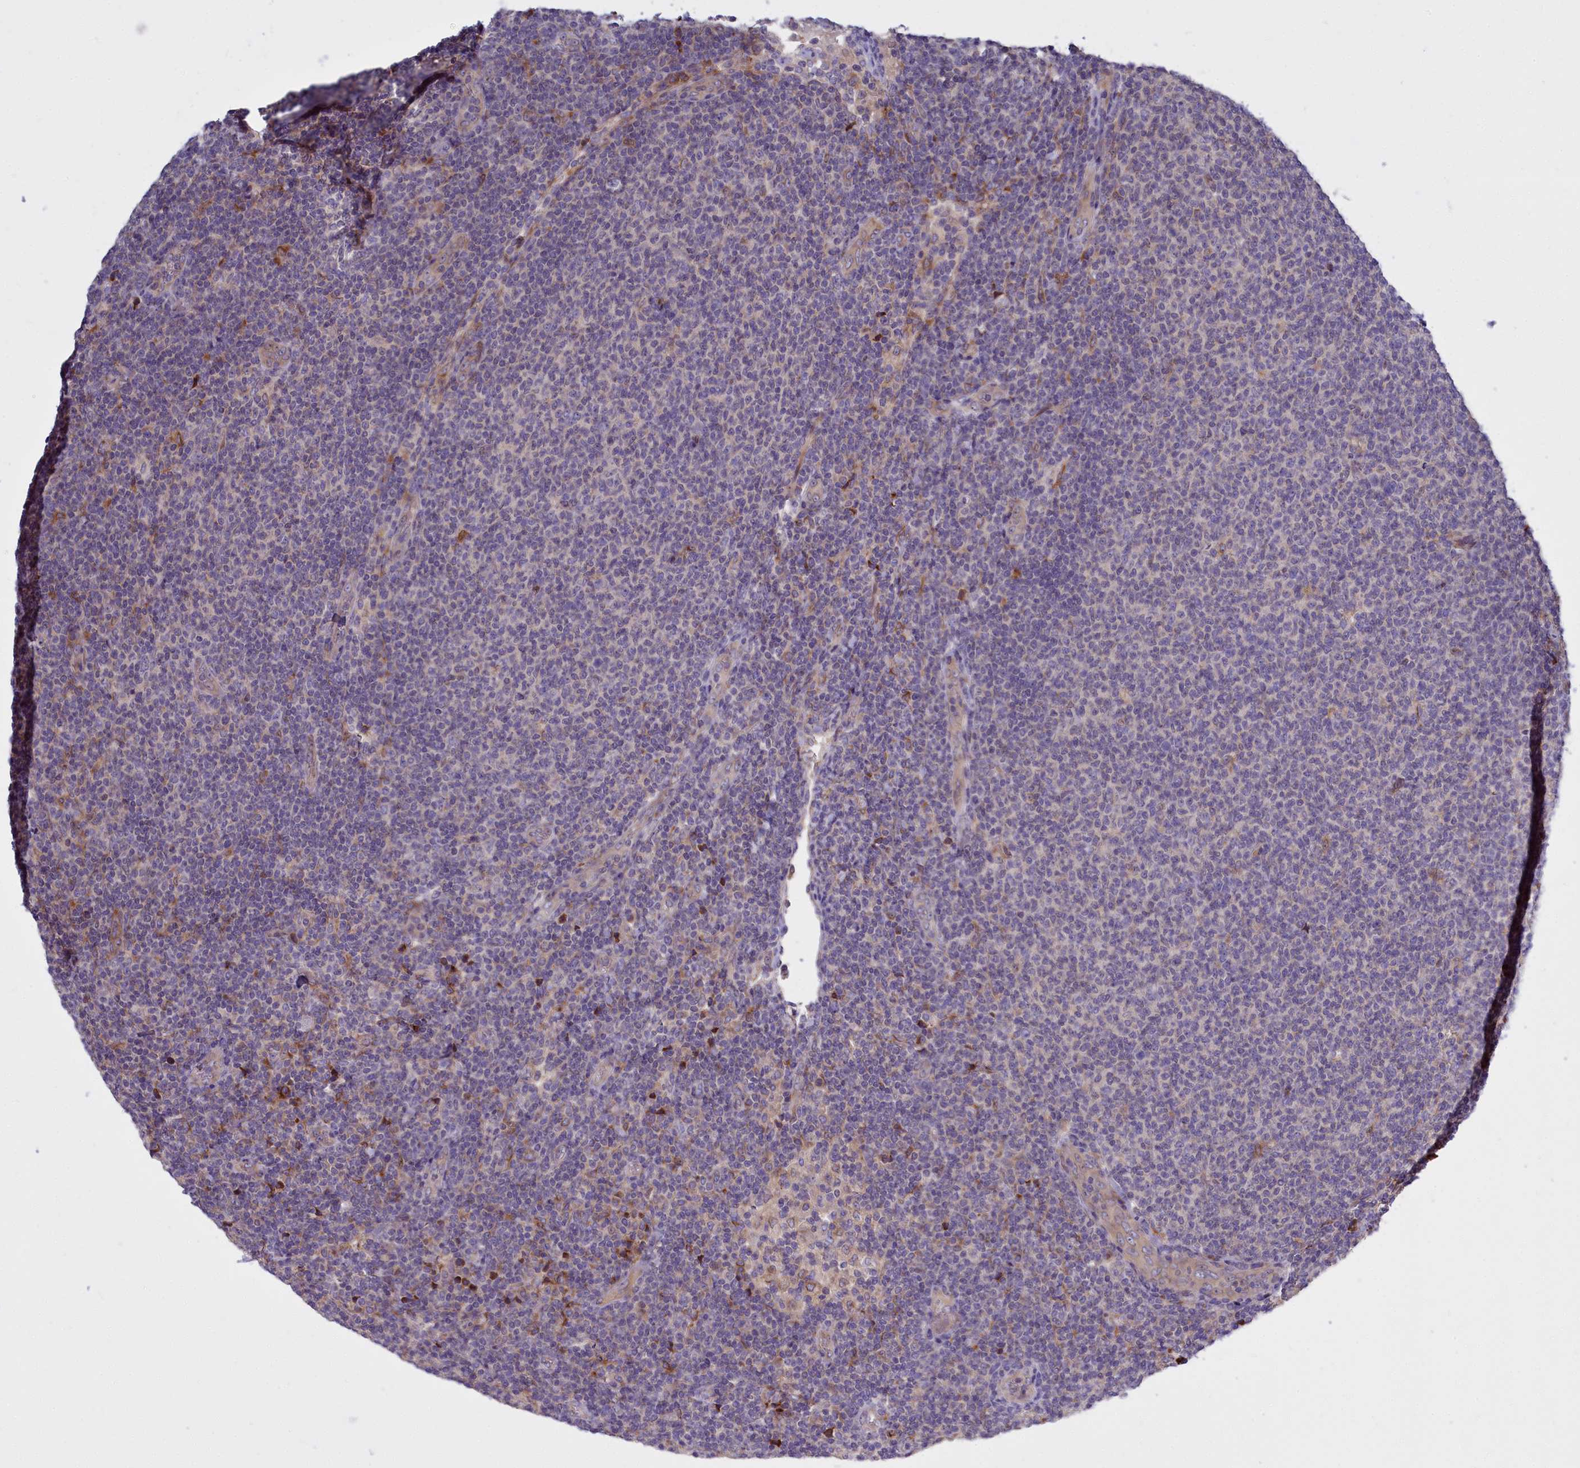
{"staining": {"intensity": "negative", "quantity": "none", "location": "none"}, "tissue": "lymphoma", "cell_type": "Tumor cells", "image_type": "cancer", "snomed": [{"axis": "morphology", "description": "Malignant lymphoma, non-Hodgkin's type, Low grade"}, {"axis": "topography", "description": "Lymph node"}], "caption": "DAB (3,3'-diaminobenzidine) immunohistochemical staining of lymphoma exhibits no significant expression in tumor cells.", "gene": "RAPGEF4", "patient": {"sex": "male", "age": 66}}